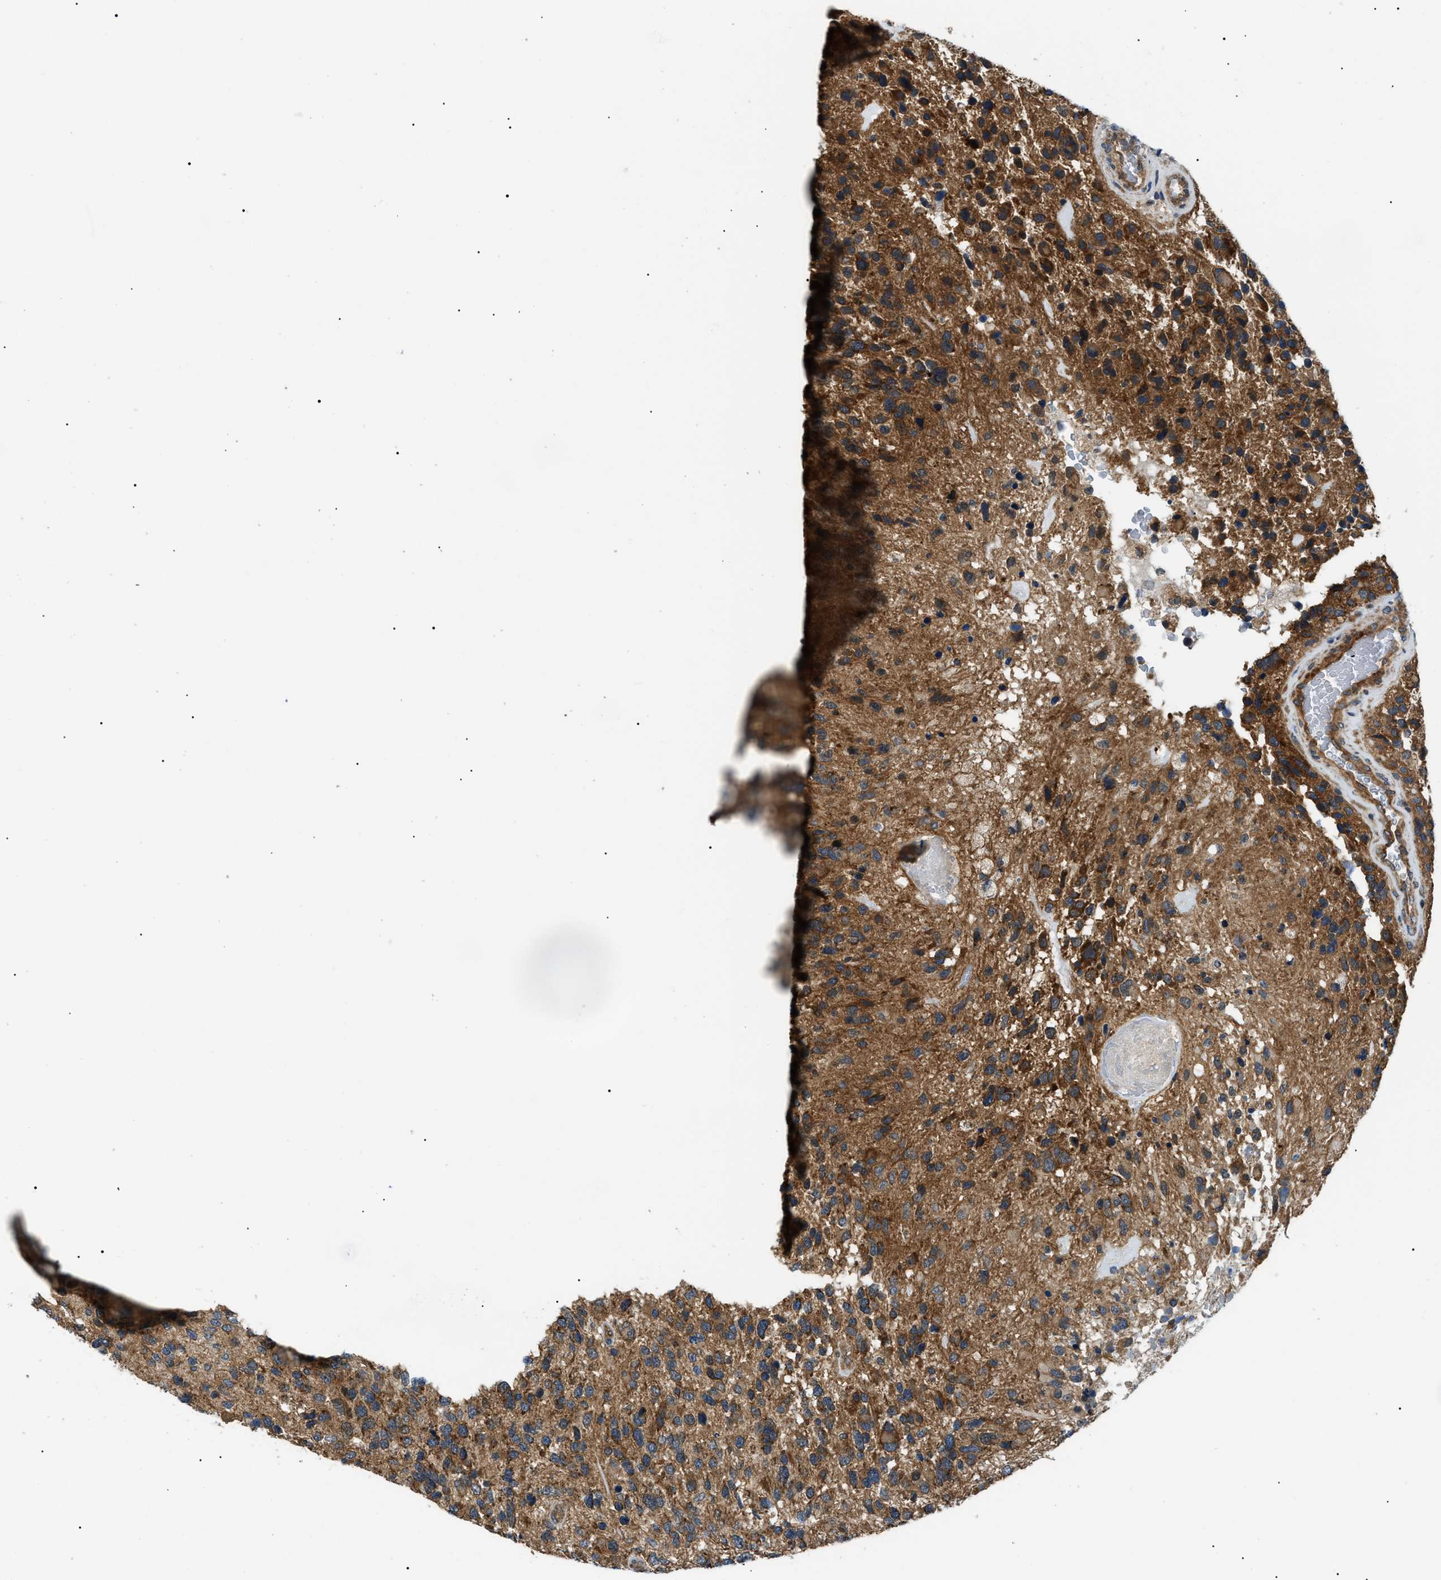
{"staining": {"intensity": "moderate", "quantity": "25%-75%", "location": "cytoplasmic/membranous"}, "tissue": "glioma", "cell_type": "Tumor cells", "image_type": "cancer", "snomed": [{"axis": "morphology", "description": "Glioma, malignant, High grade"}, {"axis": "topography", "description": "Brain"}], "caption": "A medium amount of moderate cytoplasmic/membranous staining is present in approximately 25%-75% of tumor cells in malignant glioma (high-grade) tissue. (DAB IHC with brightfield microscopy, high magnification).", "gene": "SRPK1", "patient": {"sex": "female", "age": 58}}